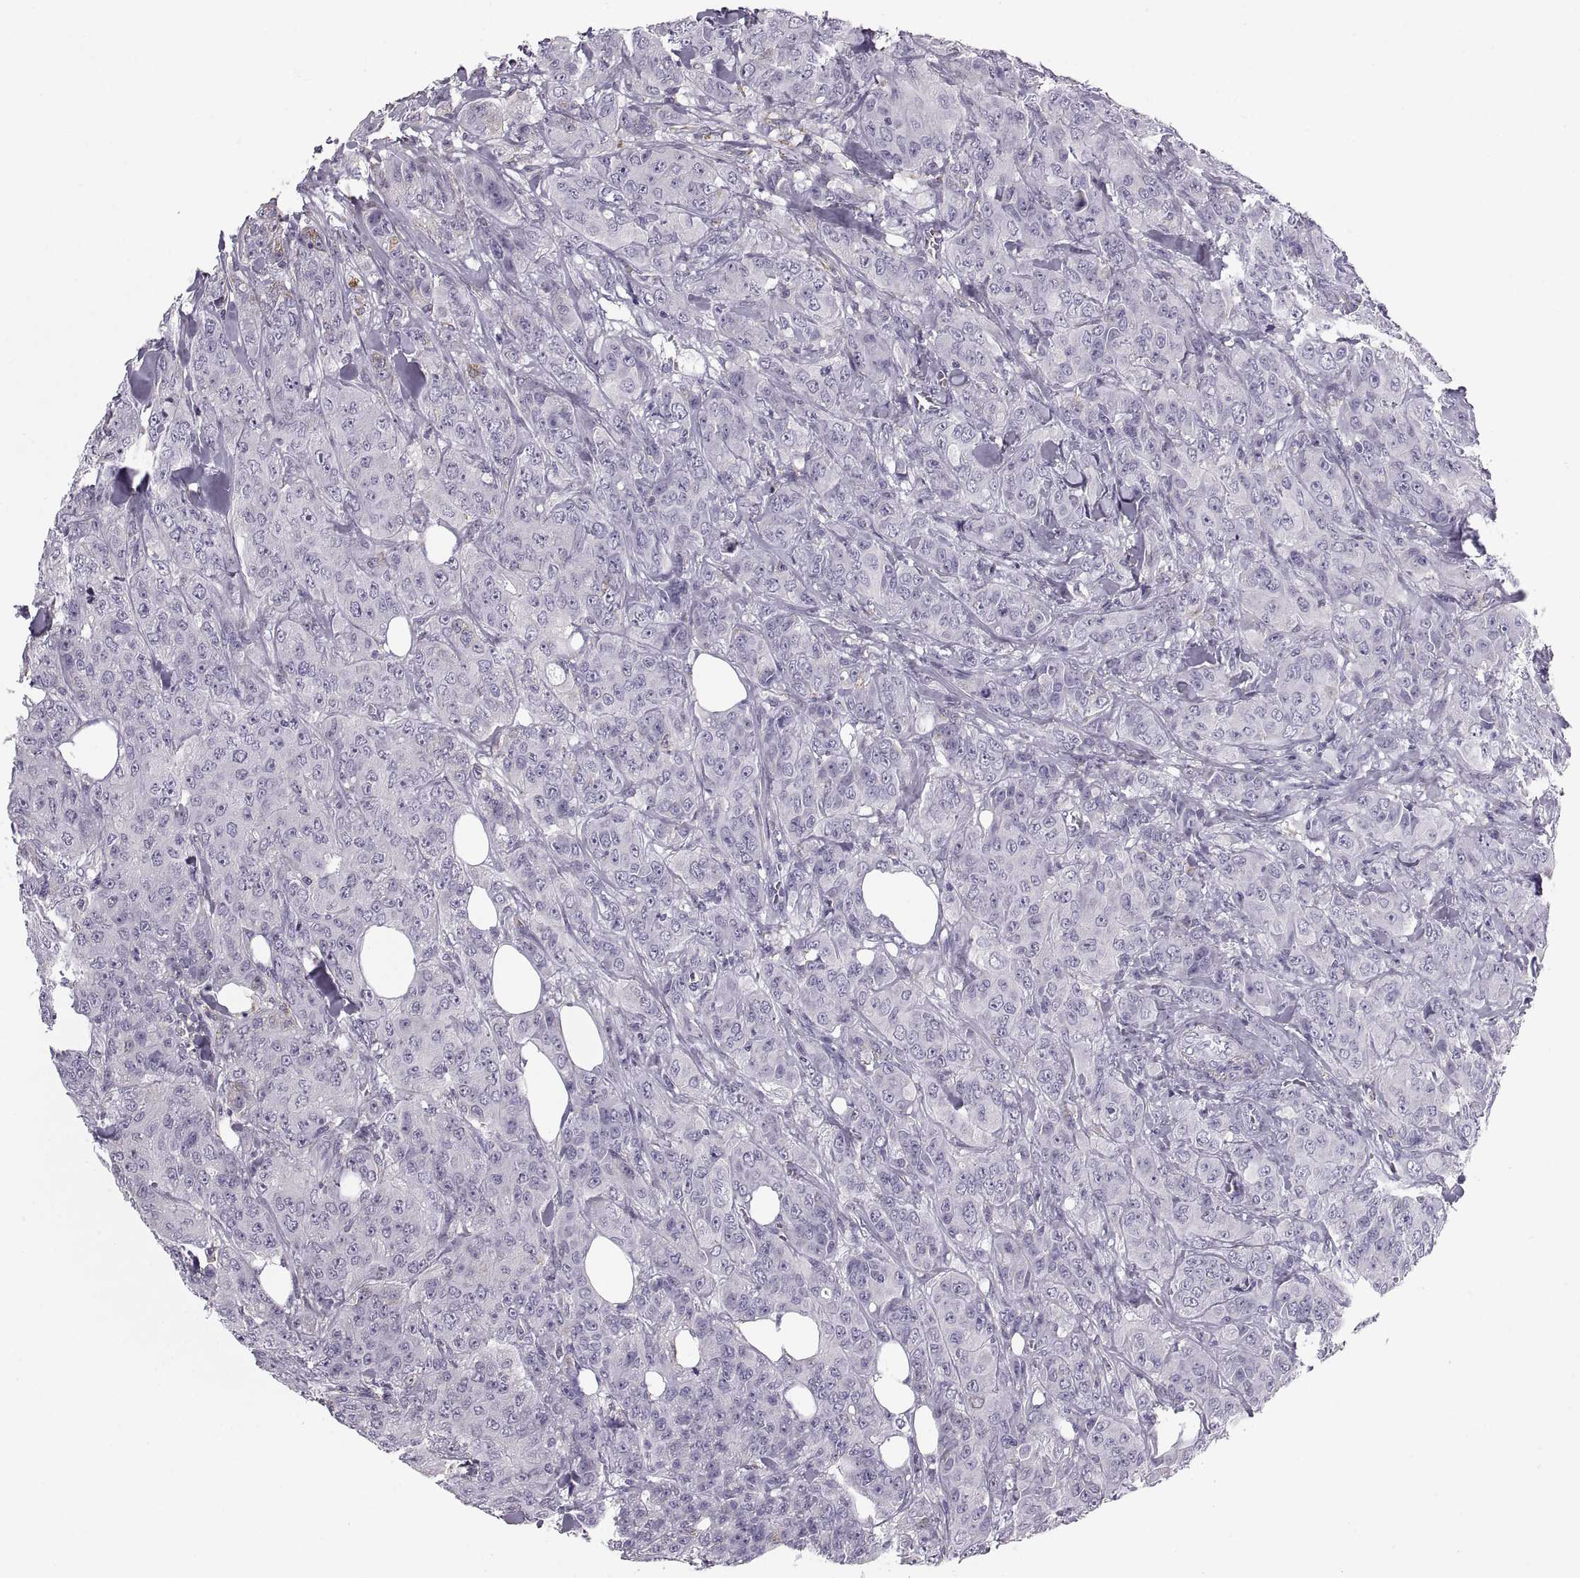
{"staining": {"intensity": "negative", "quantity": "none", "location": "none"}, "tissue": "breast cancer", "cell_type": "Tumor cells", "image_type": "cancer", "snomed": [{"axis": "morphology", "description": "Duct carcinoma"}, {"axis": "topography", "description": "Breast"}], "caption": "This image is of breast cancer (intraductal carcinoma) stained with immunohistochemistry to label a protein in brown with the nuclei are counter-stained blue. There is no positivity in tumor cells.", "gene": "COL9A3", "patient": {"sex": "female", "age": 43}}